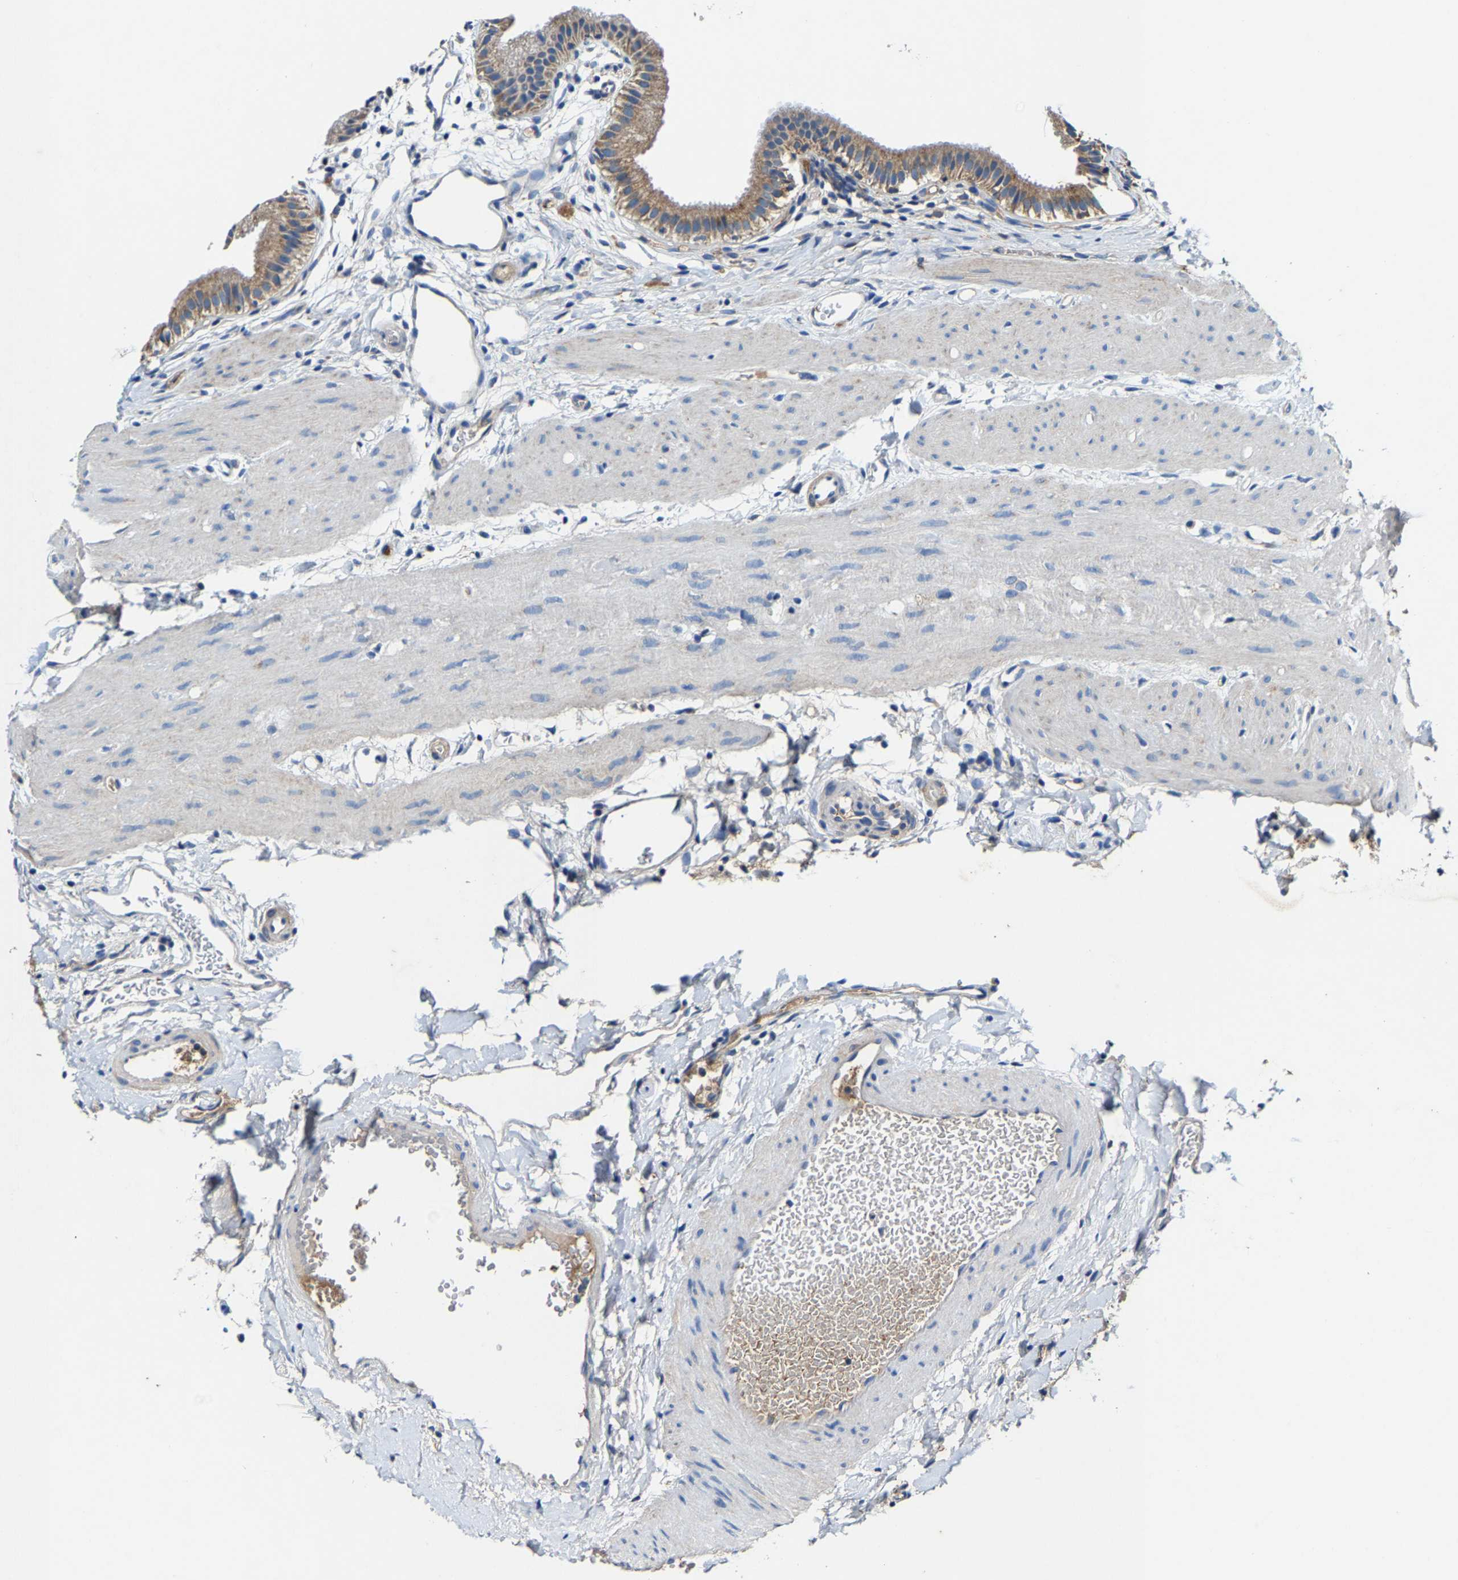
{"staining": {"intensity": "moderate", "quantity": ">75%", "location": "cytoplasmic/membranous"}, "tissue": "gallbladder", "cell_type": "Glandular cells", "image_type": "normal", "snomed": [{"axis": "morphology", "description": "Normal tissue, NOS"}, {"axis": "topography", "description": "Gallbladder"}], "caption": "IHC of benign gallbladder reveals medium levels of moderate cytoplasmic/membranous positivity in approximately >75% of glandular cells.", "gene": "SLC25A25", "patient": {"sex": "female", "age": 26}}